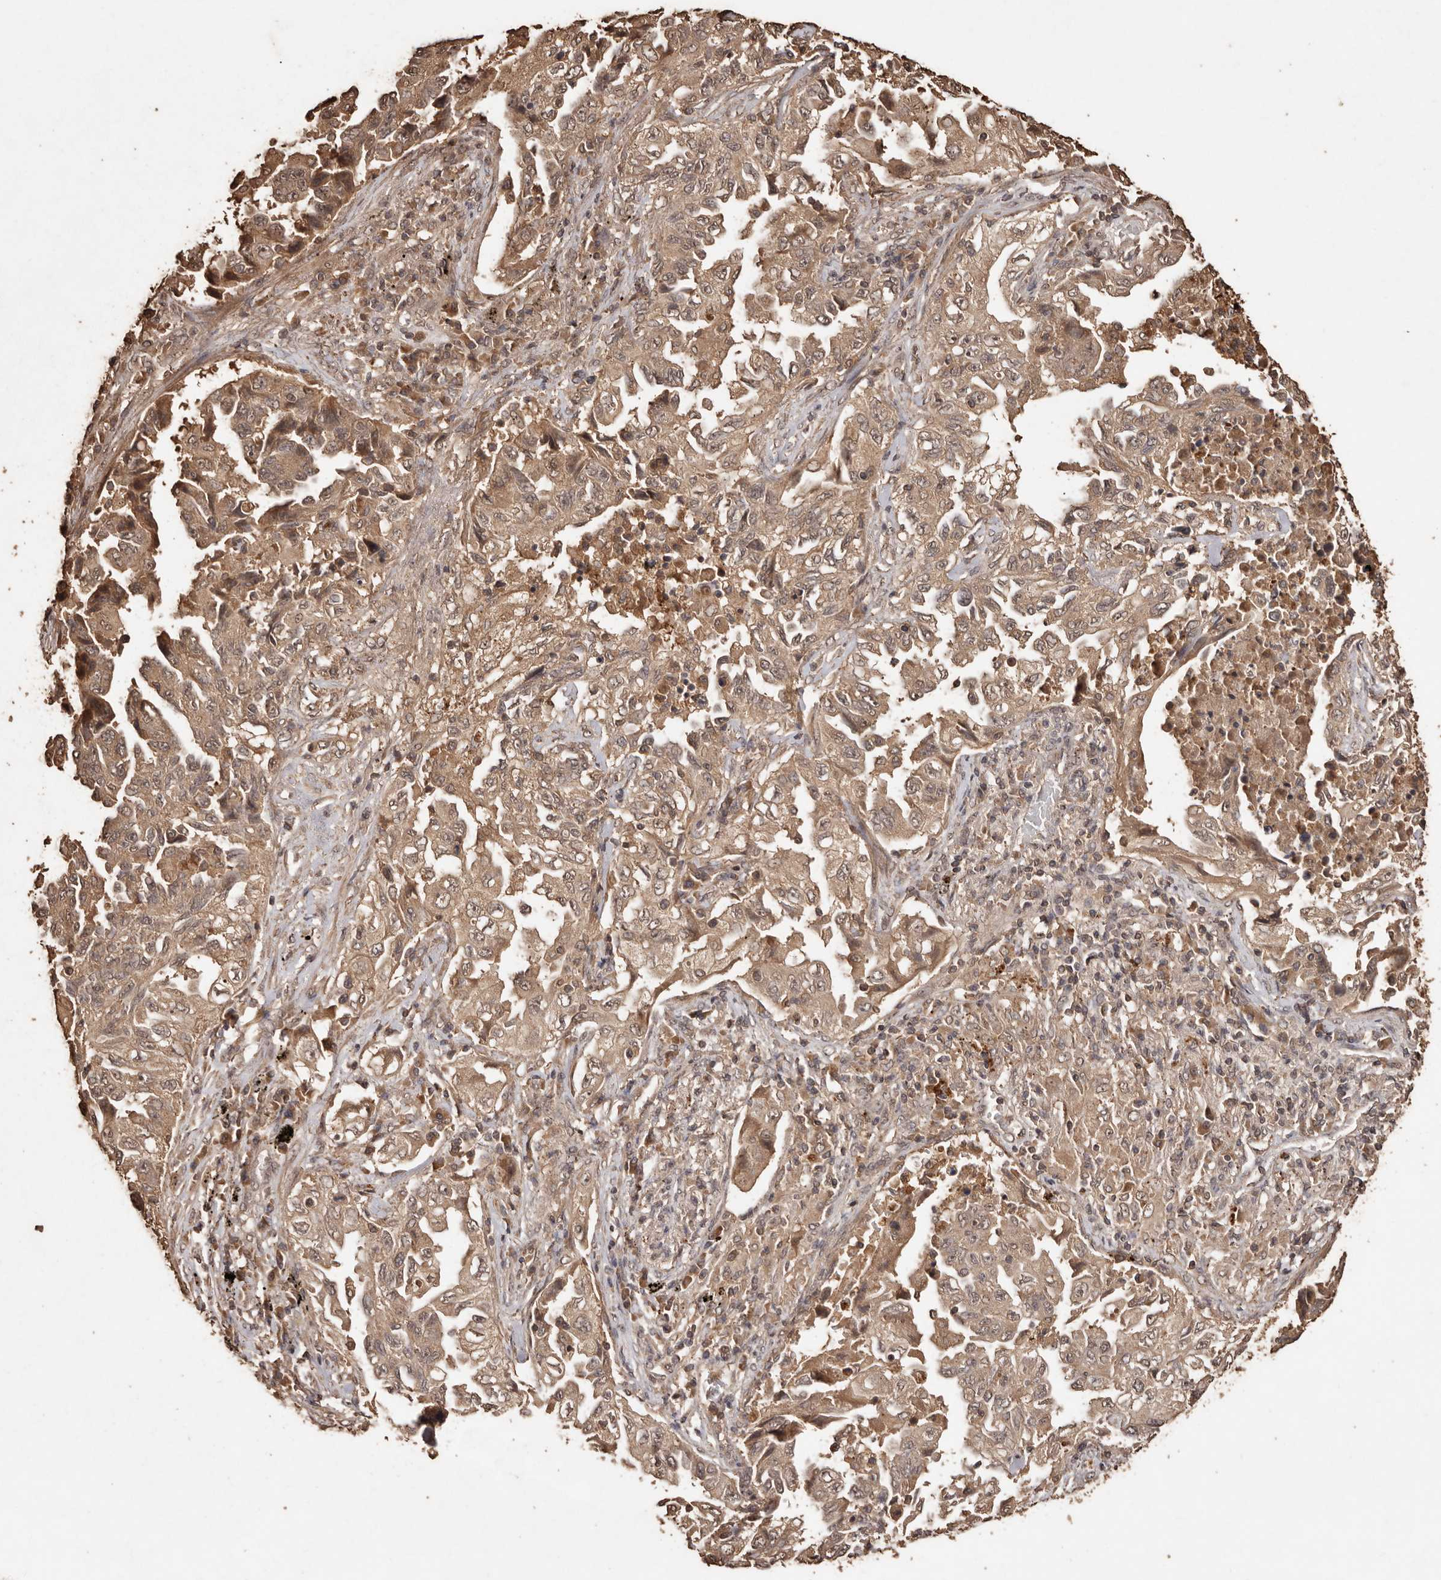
{"staining": {"intensity": "weak", "quantity": ">75%", "location": "cytoplasmic/membranous"}, "tissue": "lung cancer", "cell_type": "Tumor cells", "image_type": "cancer", "snomed": [{"axis": "morphology", "description": "Adenocarcinoma, NOS"}, {"axis": "topography", "description": "Lung"}], "caption": "Protein expression analysis of lung cancer (adenocarcinoma) displays weak cytoplasmic/membranous positivity in about >75% of tumor cells.", "gene": "PKDCC", "patient": {"sex": "female", "age": 51}}